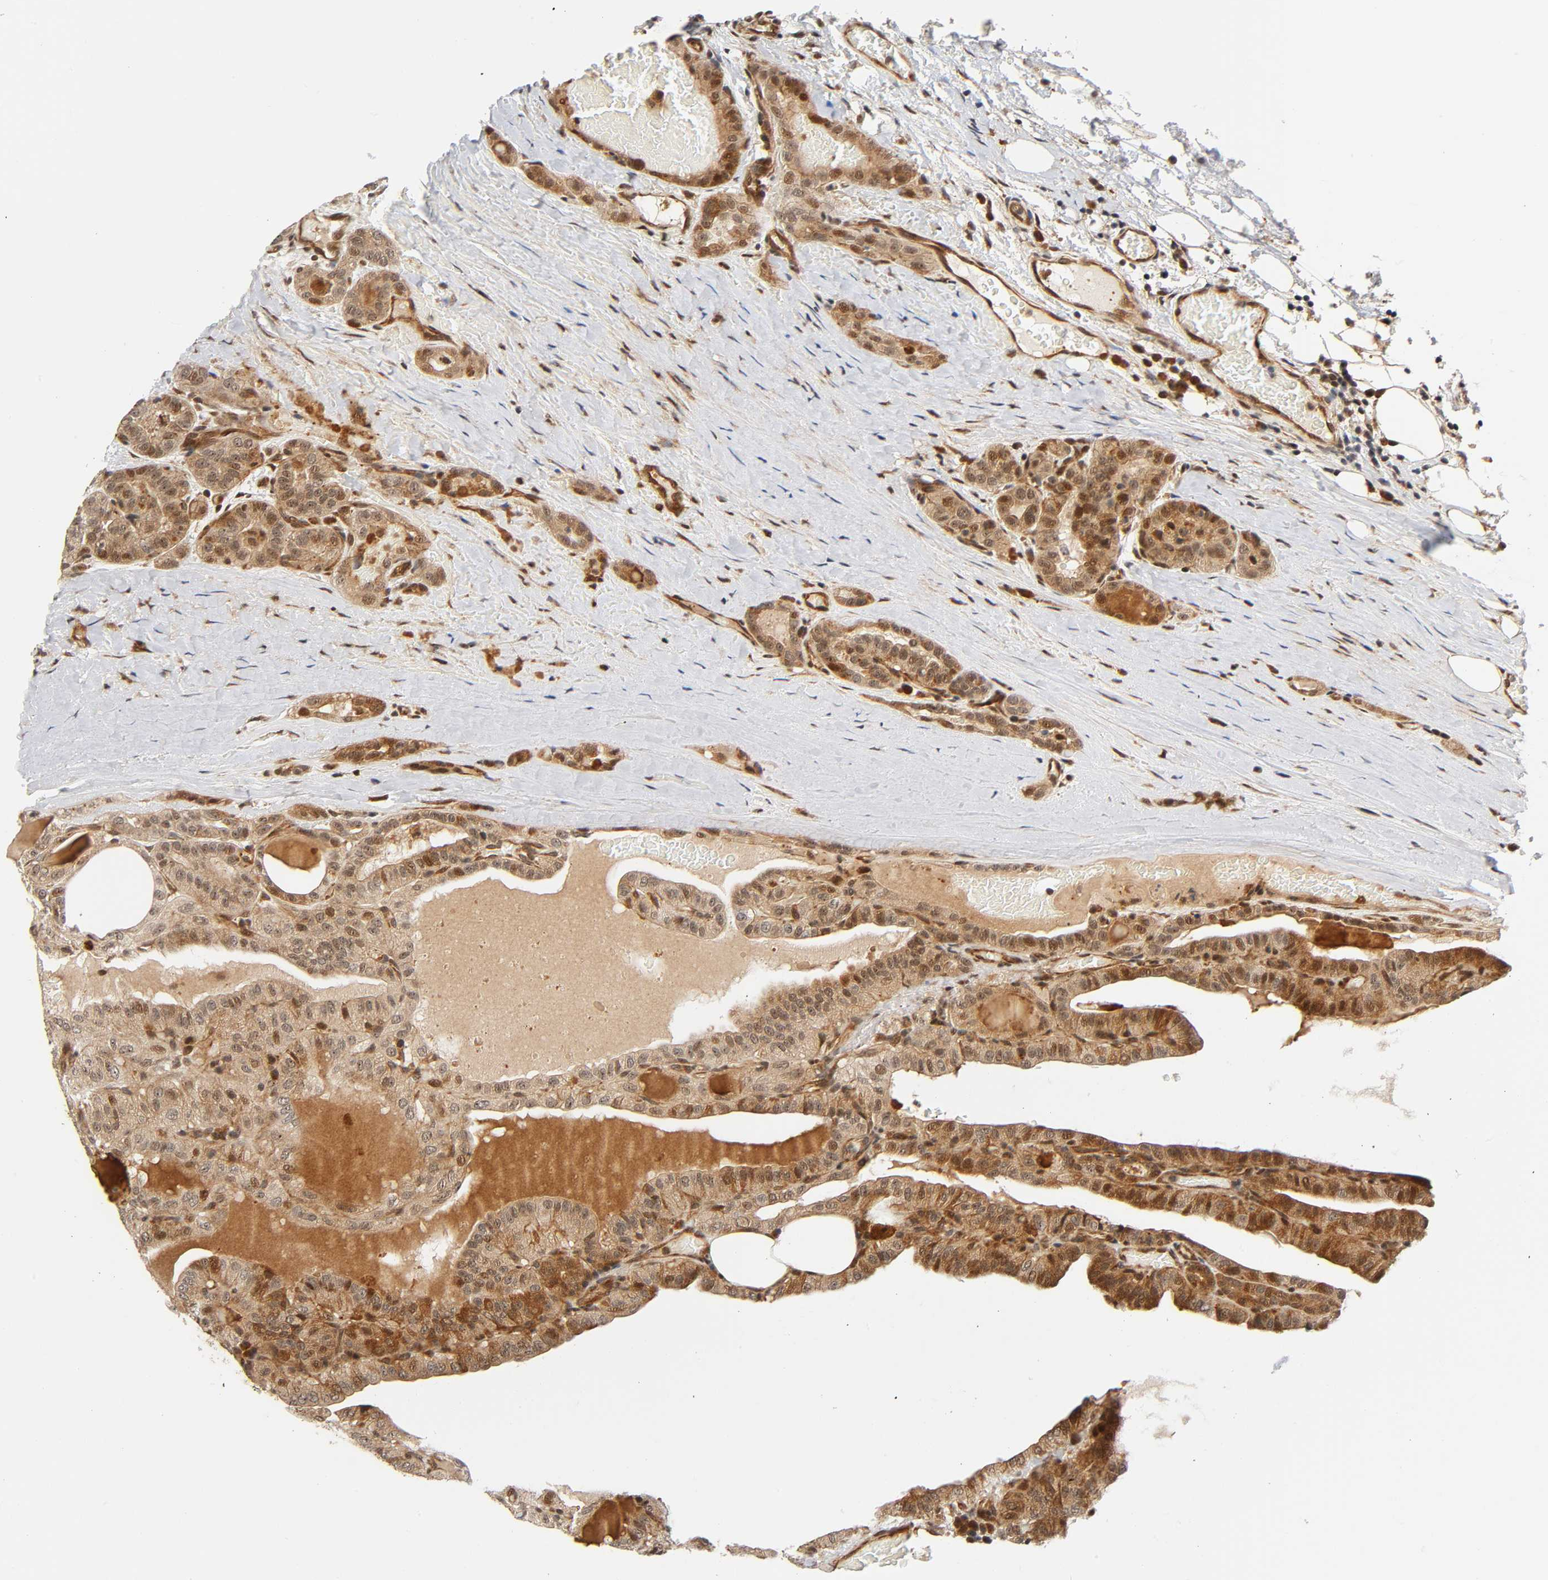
{"staining": {"intensity": "moderate", "quantity": ">75%", "location": "cytoplasmic/membranous,nuclear"}, "tissue": "thyroid cancer", "cell_type": "Tumor cells", "image_type": "cancer", "snomed": [{"axis": "morphology", "description": "Papillary adenocarcinoma, NOS"}, {"axis": "topography", "description": "Thyroid gland"}], "caption": "An immunohistochemistry photomicrograph of neoplastic tissue is shown. Protein staining in brown highlights moderate cytoplasmic/membranous and nuclear positivity in thyroid cancer within tumor cells.", "gene": "IQCJ-SCHIP1", "patient": {"sex": "male", "age": 77}}